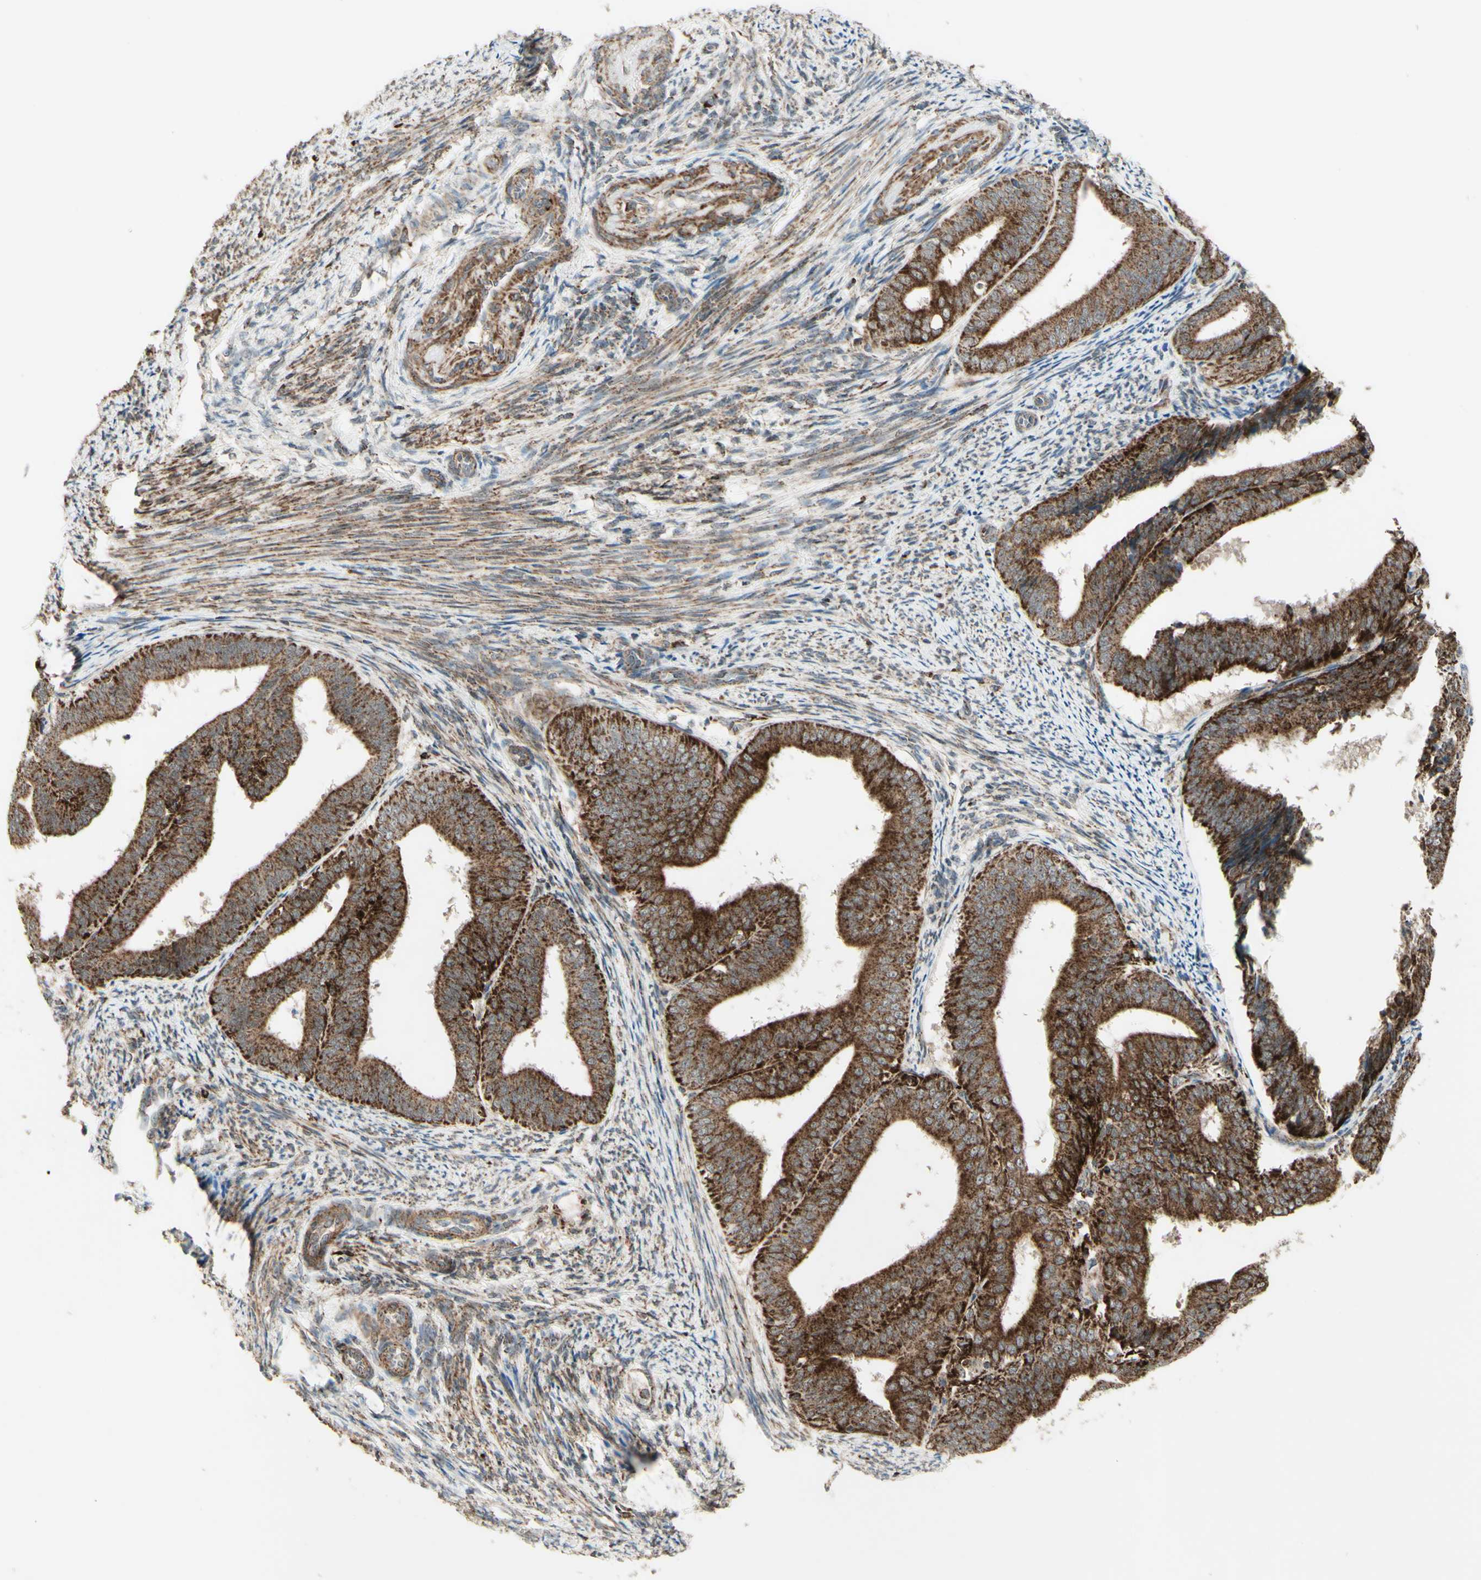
{"staining": {"intensity": "strong", "quantity": ">75%", "location": "cytoplasmic/membranous"}, "tissue": "endometrial cancer", "cell_type": "Tumor cells", "image_type": "cancer", "snomed": [{"axis": "morphology", "description": "Adenocarcinoma, NOS"}, {"axis": "topography", "description": "Endometrium"}], "caption": "Immunohistochemistry (IHC) staining of endometrial cancer, which displays high levels of strong cytoplasmic/membranous positivity in about >75% of tumor cells indicating strong cytoplasmic/membranous protein positivity. The staining was performed using DAB (brown) for protein detection and nuclei were counterstained in hematoxylin (blue).", "gene": "DHRS3", "patient": {"sex": "female", "age": 63}}